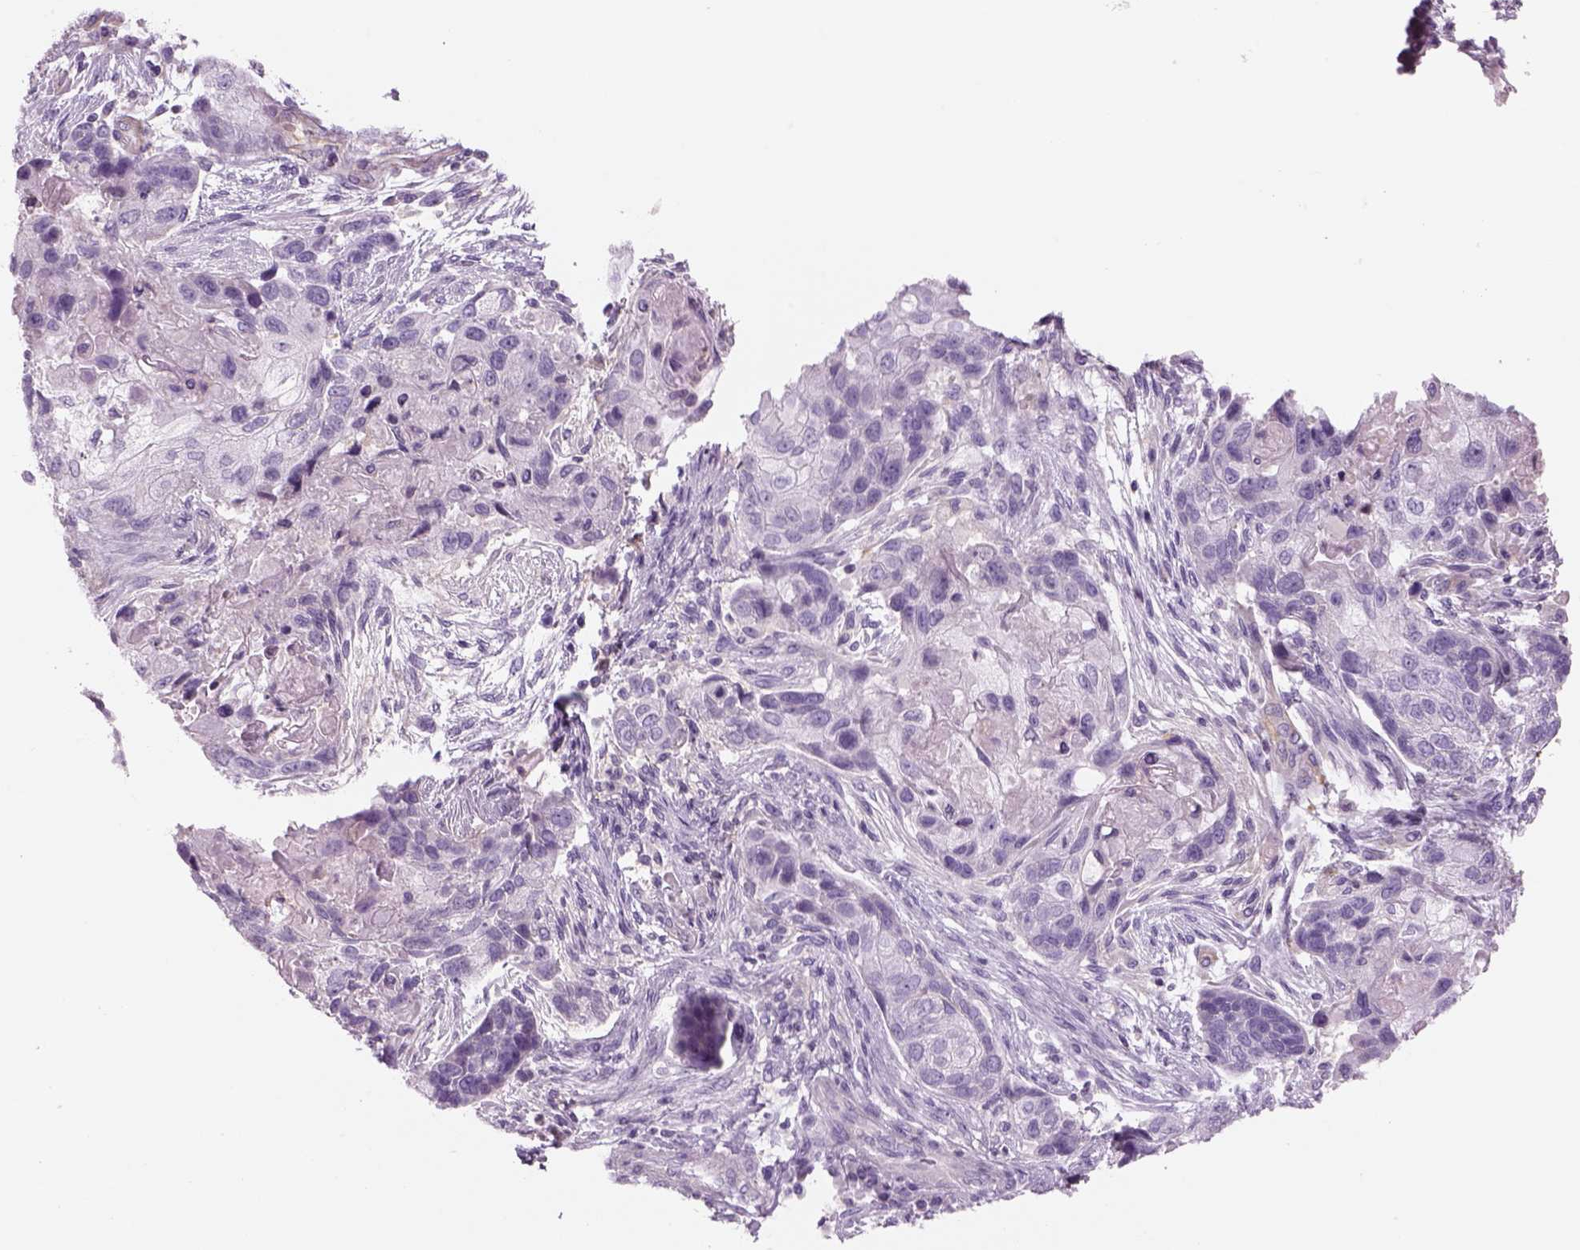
{"staining": {"intensity": "negative", "quantity": "none", "location": "none"}, "tissue": "lung cancer", "cell_type": "Tumor cells", "image_type": "cancer", "snomed": [{"axis": "morphology", "description": "Squamous cell carcinoma, NOS"}, {"axis": "topography", "description": "Lung"}], "caption": "Lung cancer (squamous cell carcinoma) was stained to show a protein in brown. There is no significant positivity in tumor cells.", "gene": "SLC1A7", "patient": {"sex": "male", "age": 69}}